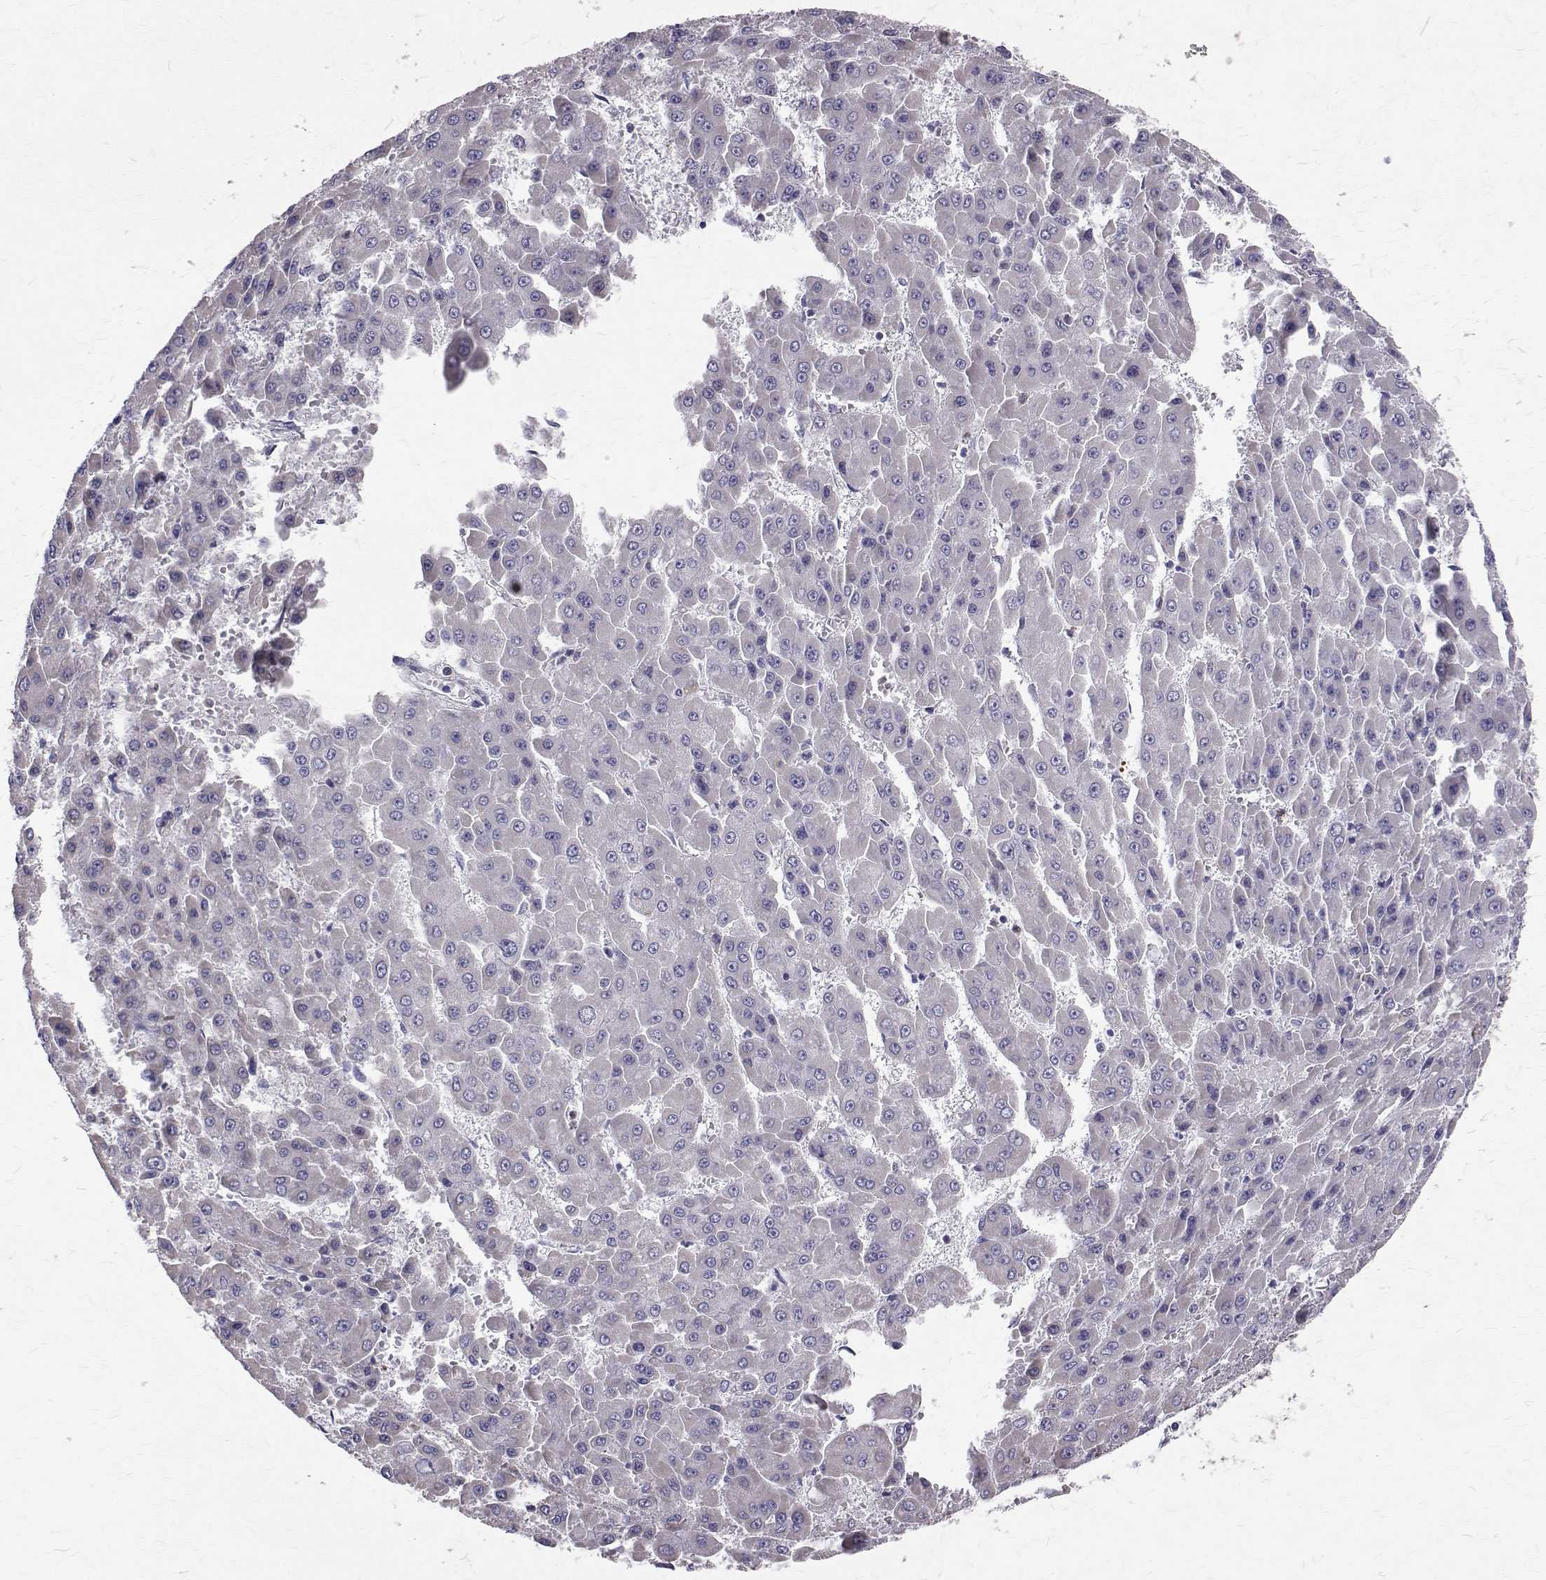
{"staining": {"intensity": "negative", "quantity": "none", "location": "none"}, "tissue": "liver cancer", "cell_type": "Tumor cells", "image_type": "cancer", "snomed": [{"axis": "morphology", "description": "Carcinoma, Hepatocellular, NOS"}, {"axis": "topography", "description": "Liver"}], "caption": "A high-resolution micrograph shows IHC staining of liver hepatocellular carcinoma, which exhibits no significant expression in tumor cells.", "gene": "CCDC89", "patient": {"sex": "male", "age": 78}}